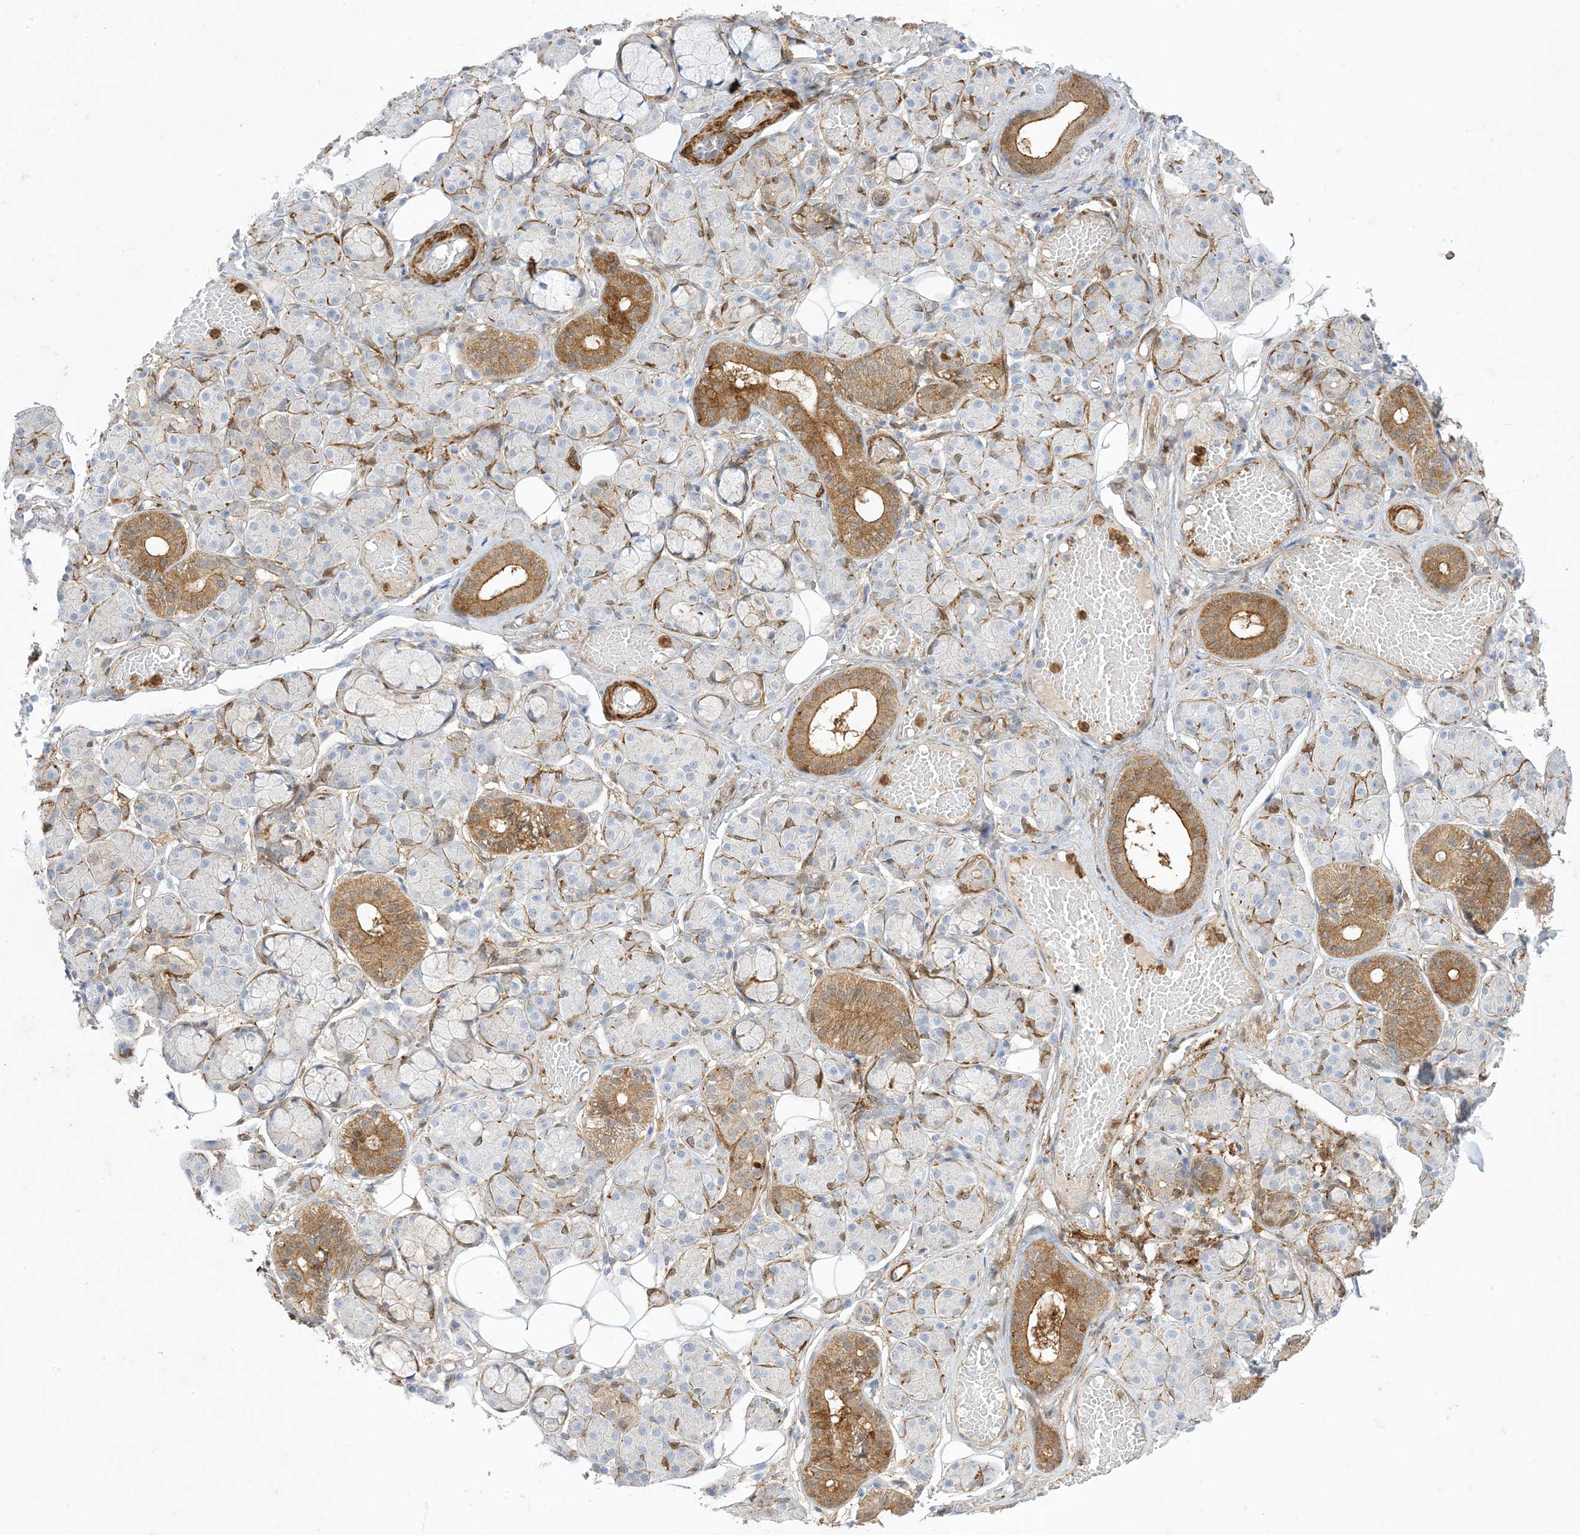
{"staining": {"intensity": "moderate", "quantity": "25%-75%", "location": "cytoplasmic/membranous"}, "tissue": "salivary gland", "cell_type": "Glandular cells", "image_type": "normal", "snomed": [{"axis": "morphology", "description": "Normal tissue, NOS"}, {"axis": "topography", "description": "Salivary gland"}], "caption": "A brown stain shows moderate cytoplasmic/membranous positivity of a protein in glandular cells of normal human salivary gland. Ihc stains the protein in brown and the nuclei are stained blue.", "gene": "GSN", "patient": {"sex": "male", "age": 63}}